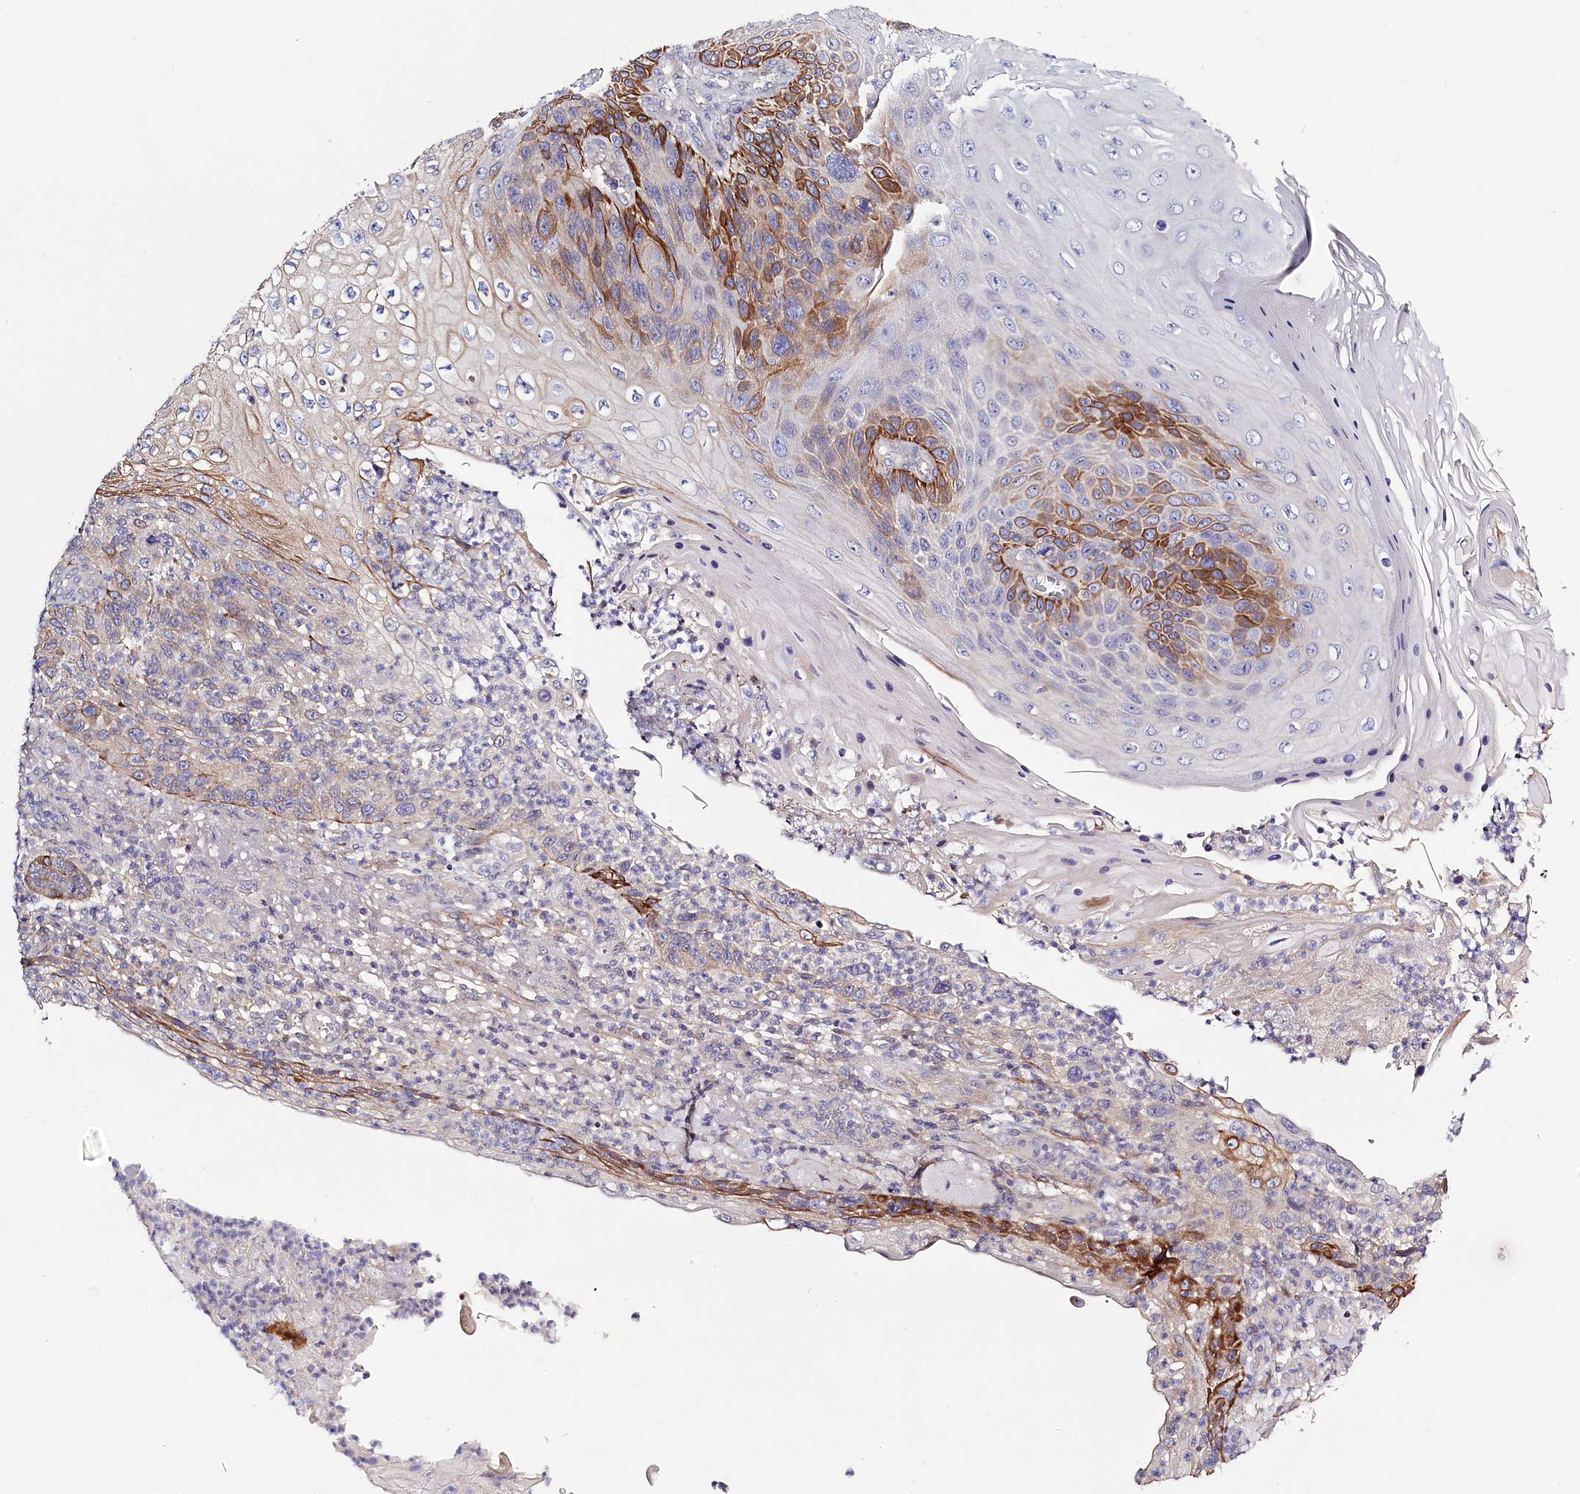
{"staining": {"intensity": "strong", "quantity": "25%-75%", "location": "cytoplasmic/membranous"}, "tissue": "skin cancer", "cell_type": "Tumor cells", "image_type": "cancer", "snomed": [{"axis": "morphology", "description": "Squamous cell carcinoma, NOS"}, {"axis": "topography", "description": "Skin"}], "caption": "Human squamous cell carcinoma (skin) stained with a protein marker exhibits strong staining in tumor cells.", "gene": "PDE6D", "patient": {"sex": "female", "age": 88}}